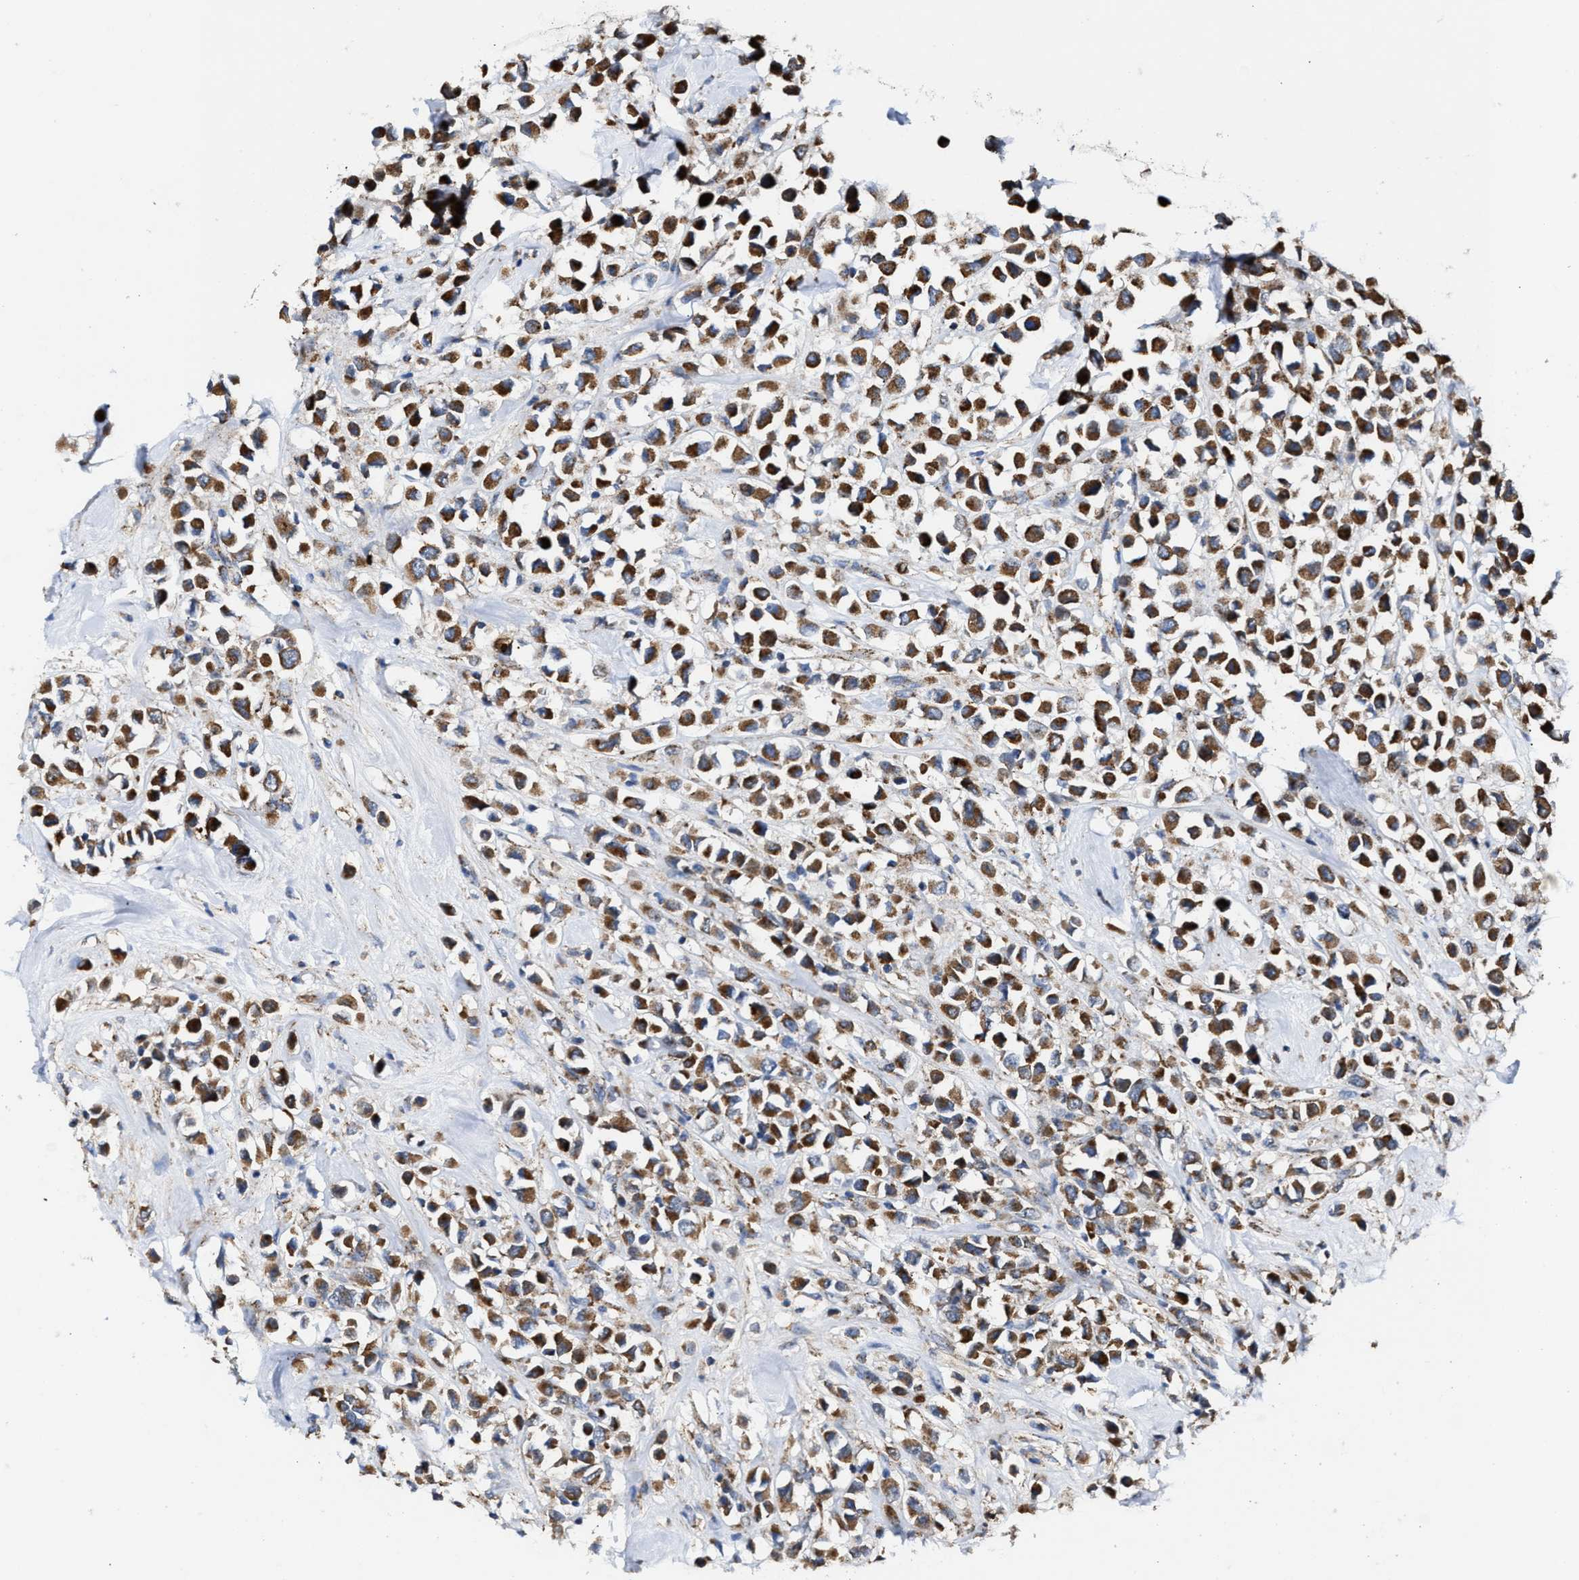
{"staining": {"intensity": "strong", "quantity": ">75%", "location": "cytoplasmic/membranous"}, "tissue": "breast cancer", "cell_type": "Tumor cells", "image_type": "cancer", "snomed": [{"axis": "morphology", "description": "Duct carcinoma"}, {"axis": "topography", "description": "Breast"}], "caption": "The image exhibits a brown stain indicating the presence of a protein in the cytoplasmic/membranous of tumor cells in breast cancer (infiltrating ductal carcinoma).", "gene": "MECR", "patient": {"sex": "female", "age": 61}}